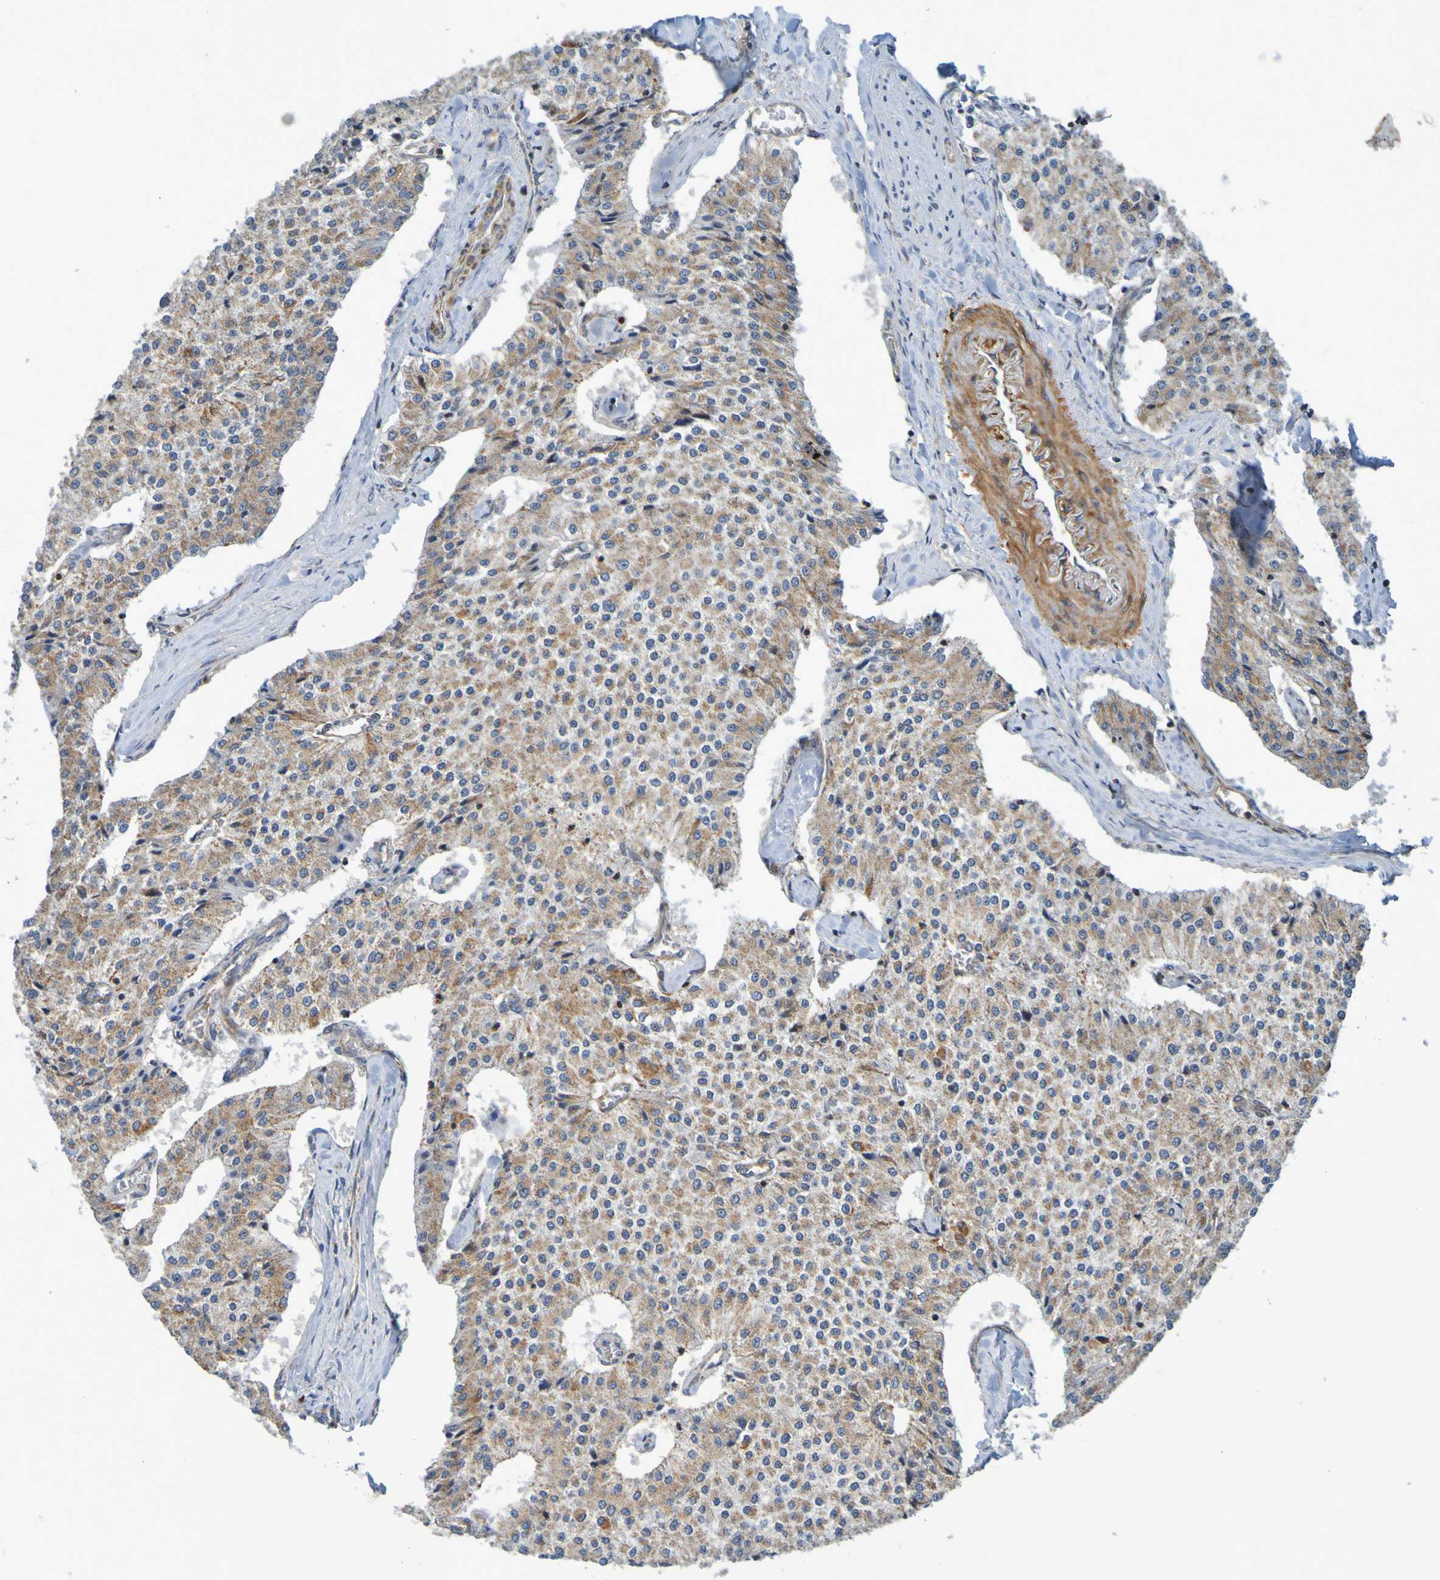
{"staining": {"intensity": "moderate", "quantity": ">75%", "location": "cytoplasmic/membranous"}, "tissue": "carcinoid", "cell_type": "Tumor cells", "image_type": "cancer", "snomed": [{"axis": "morphology", "description": "Carcinoid, malignant, NOS"}, {"axis": "topography", "description": "Colon"}], "caption": "Protein expression analysis of malignant carcinoid exhibits moderate cytoplasmic/membranous staining in about >75% of tumor cells.", "gene": "CCDC51", "patient": {"sex": "female", "age": 52}}